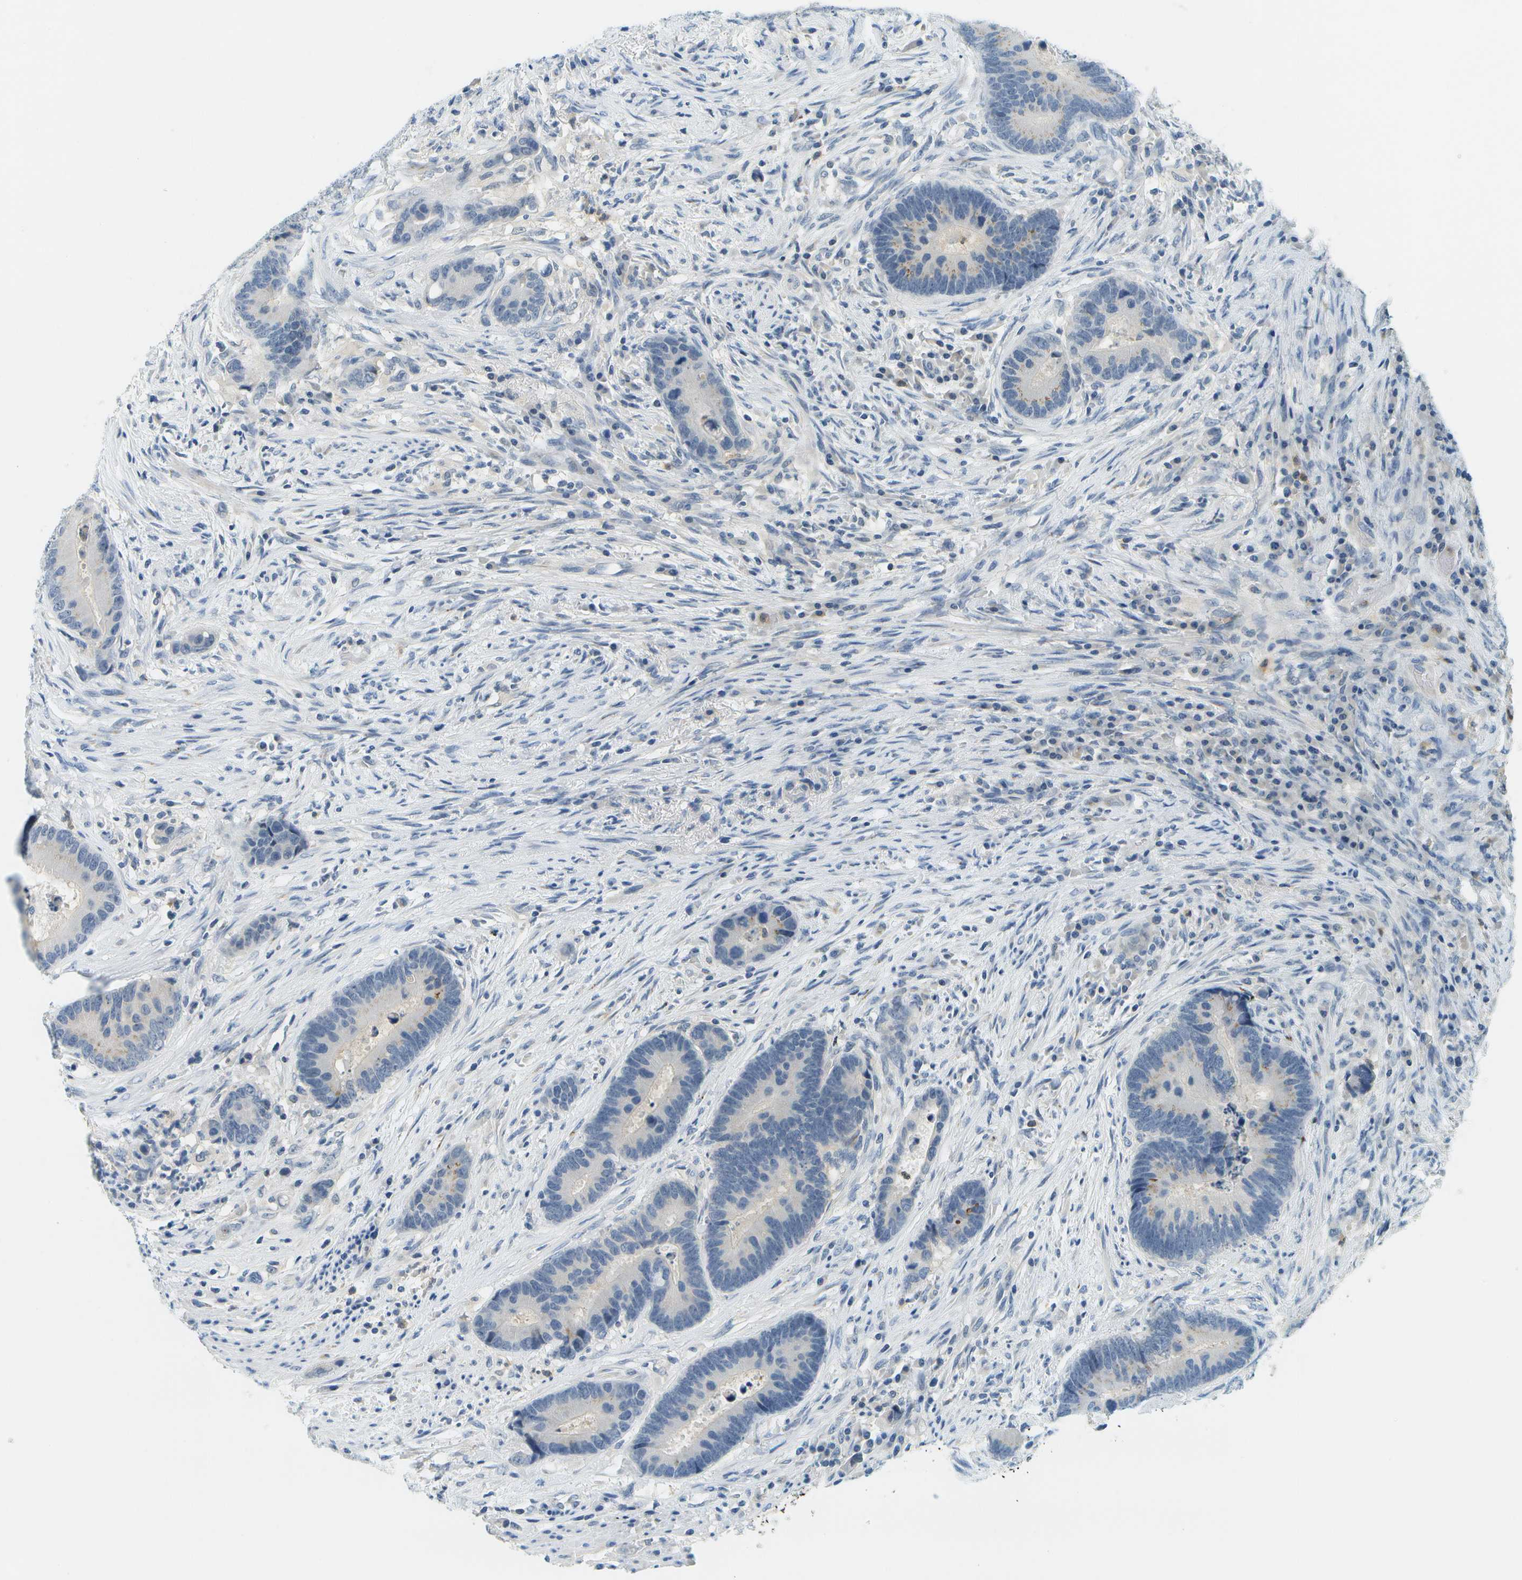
{"staining": {"intensity": "weak", "quantity": "<25%", "location": "cytoplasmic/membranous"}, "tissue": "colorectal cancer", "cell_type": "Tumor cells", "image_type": "cancer", "snomed": [{"axis": "morphology", "description": "Adenocarcinoma, NOS"}, {"axis": "topography", "description": "Rectum"}], "caption": "Colorectal adenocarcinoma stained for a protein using IHC exhibits no positivity tumor cells.", "gene": "RASGRP2", "patient": {"sex": "female", "age": 89}}